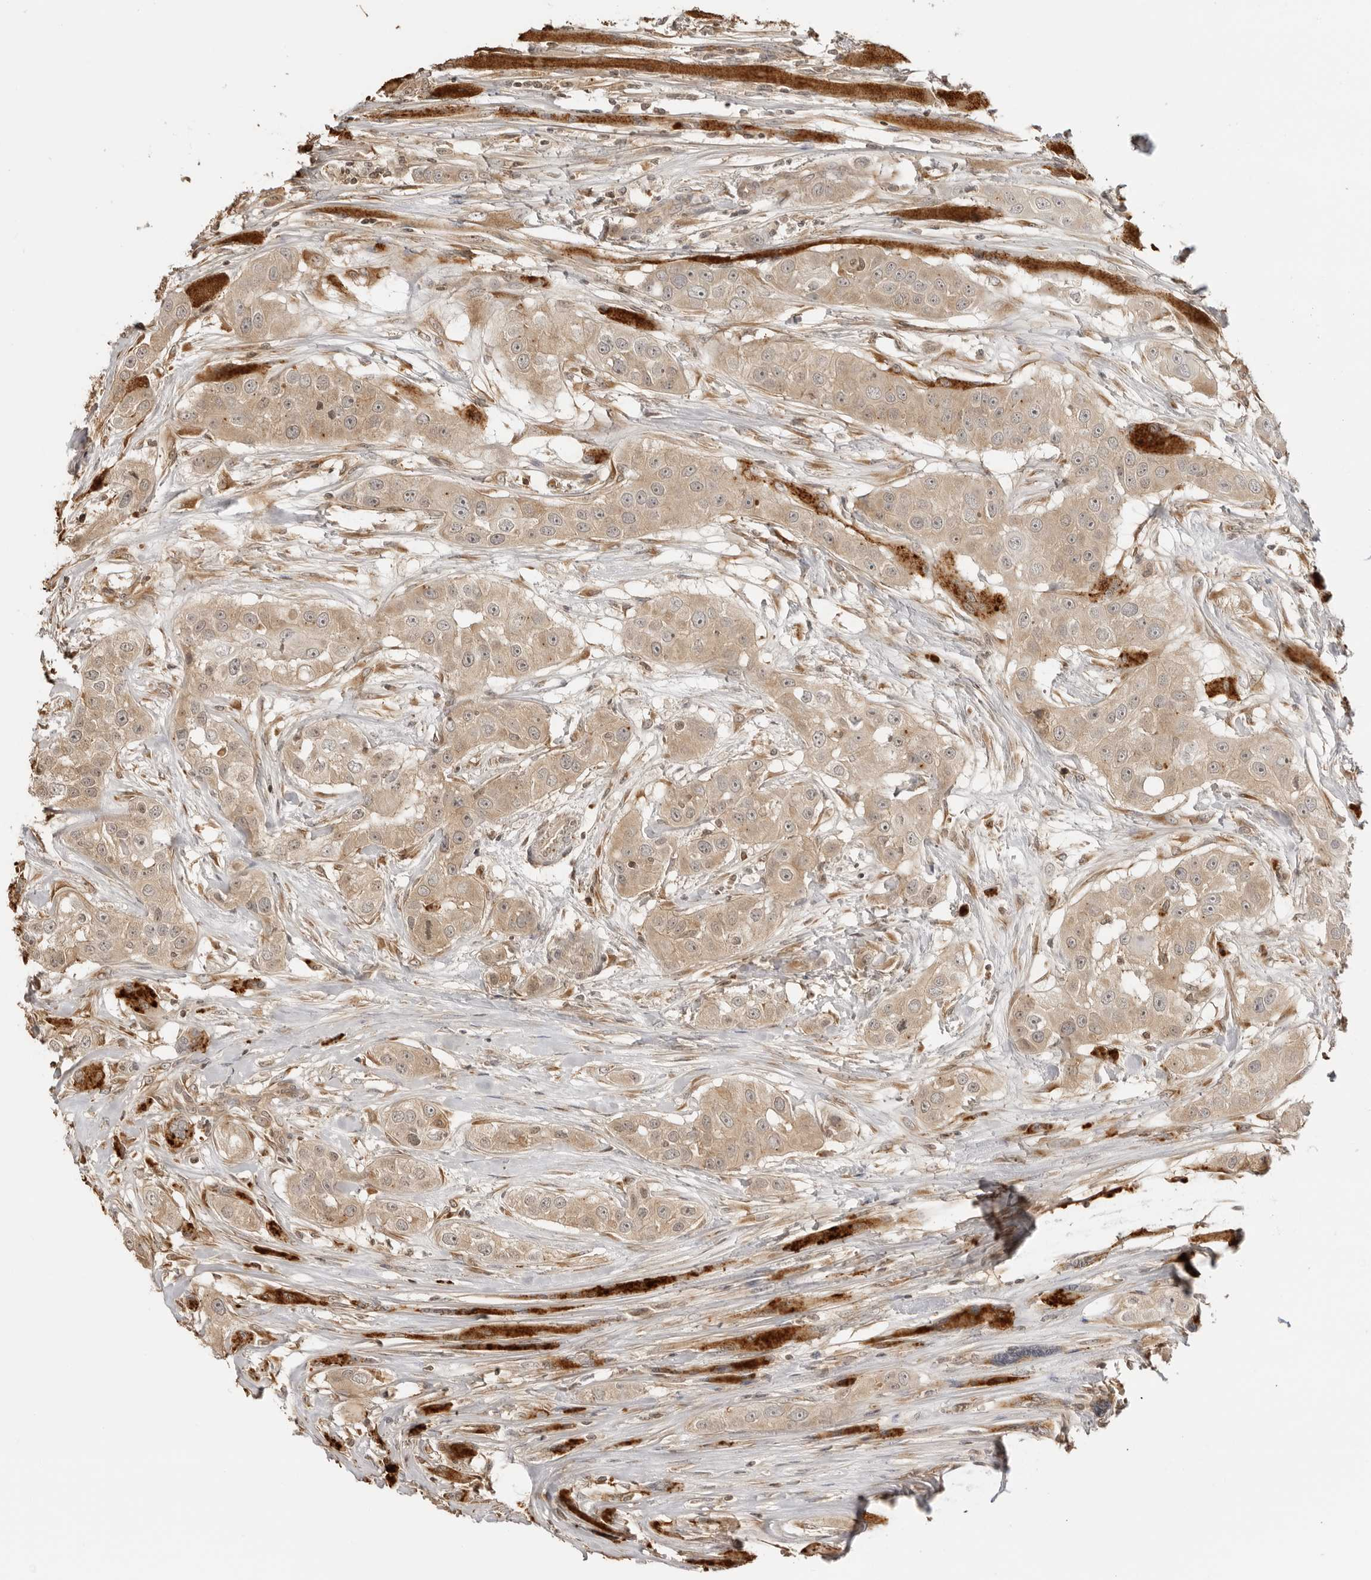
{"staining": {"intensity": "weak", "quantity": ">75%", "location": "cytoplasmic/membranous"}, "tissue": "head and neck cancer", "cell_type": "Tumor cells", "image_type": "cancer", "snomed": [{"axis": "morphology", "description": "Normal tissue, NOS"}, {"axis": "morphology", "description": "Squamous cell carcinoma, NOS"}, {"axis": "topography", "description": "Skeletal muscle"}, {"axis": "topography", "description": "Head-Neck"}], "caption": "Immunohistochemistry image of human squamous cell carcinoma (head and neck) stained for a protein (brown), which shows low levels of weak cytoplasmic/membranous expression in approximately >75% of tumor cells.", "gene": "IKBKE", "patient": {"sex": "male", "age": 51}}